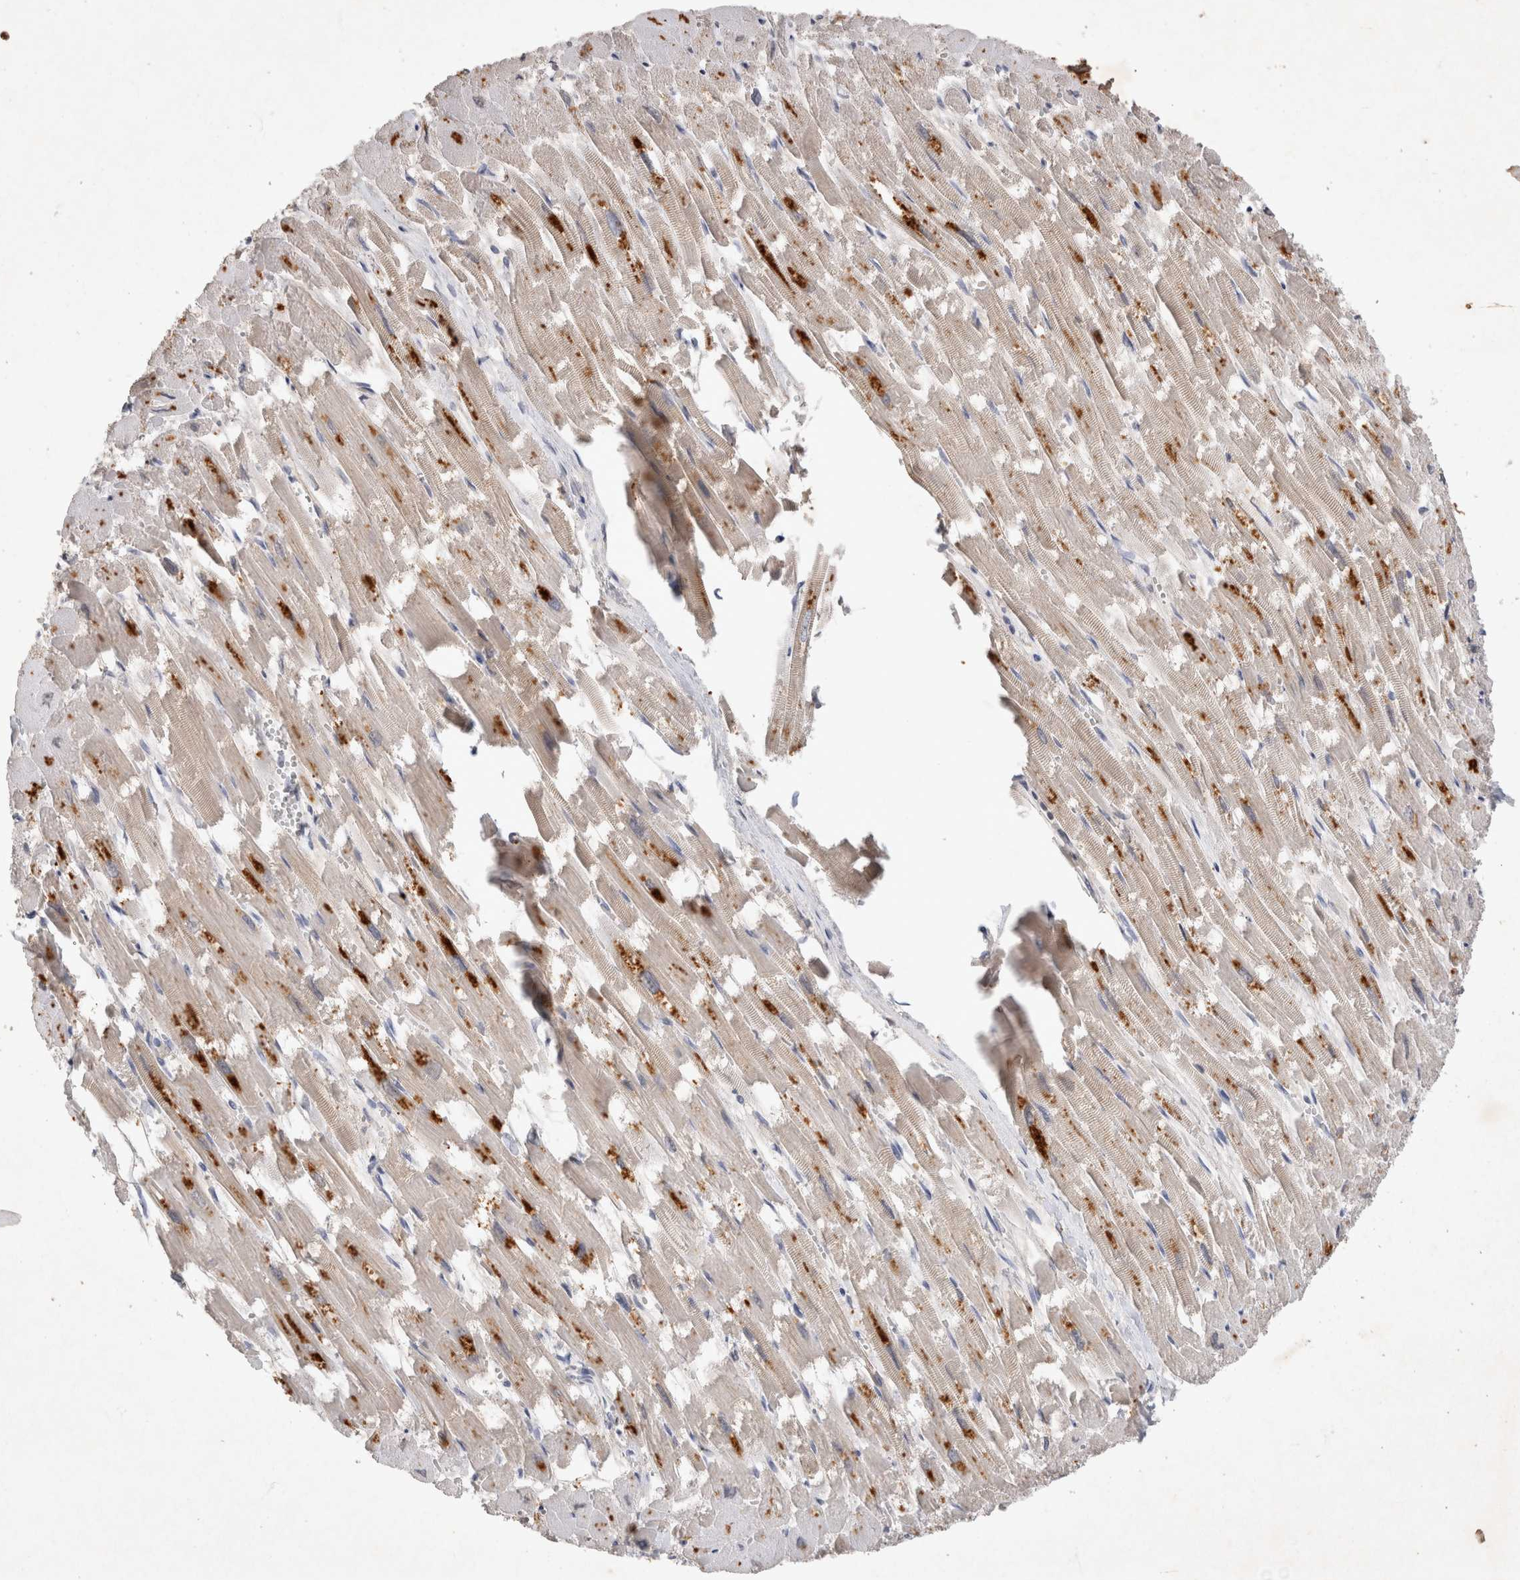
{"staining": {"intensity": "strong", "quantity": "25%-75%", "location": "cytoplasmic/membranous"}, "tissue": "heart muscle", "cell_type": "Cardiomyocytes", "image_type": "normal", "snomed": [{"axis": "morphology", "description": "Normal tissue, NOS"}, {"axis": "topography", "description": "Heart"}], "caption": "High-power microscopy captured an immunohistochemistry histopathology image of normal heart muscle, revealing strong cytoplasmic/membranous staining in approximately 25%-75% of cardiomyocytes.", "gene": "XRCC5", "patient": {"sex": "male", "age": 54}}